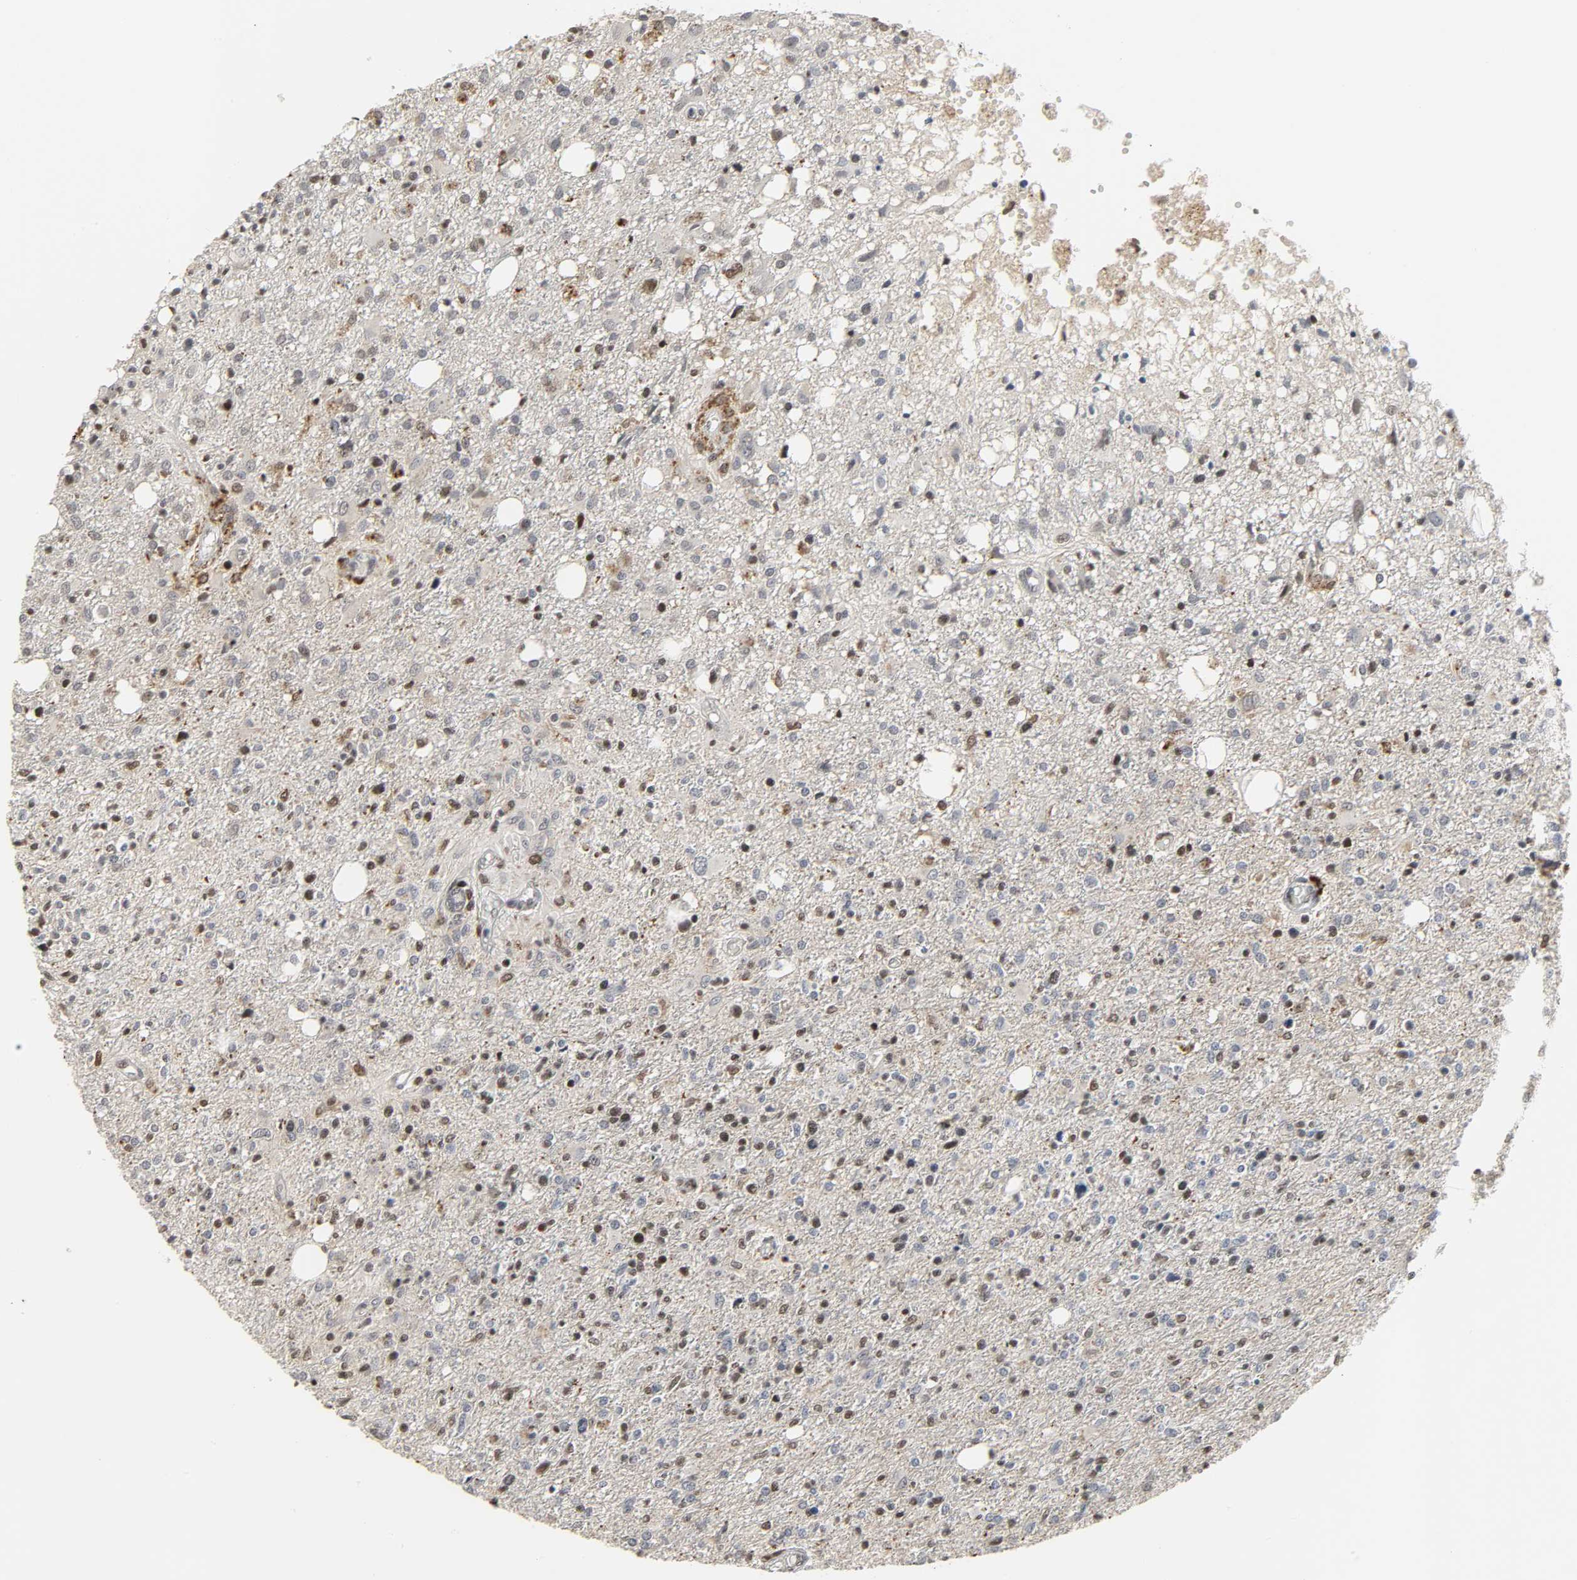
{"staining": {"intensity": "weak", "quantity": "25%-75%", "location": "nuclear"}, "tissue": "glioma", "cell_type": "Tumor cells", "image_type": "cancer", "snomed": [{"axis": "morphology", "description": "Glioma, malignant, High grade"}, {"axis": "topography", "description": "Cerebral cortex"}], "caption": "A brown stain highlights weak nuclear expression of a protein in glioma tumor cells.", "gene": "DAZAP1", "patient": {"sex": "male", "age": 76}}